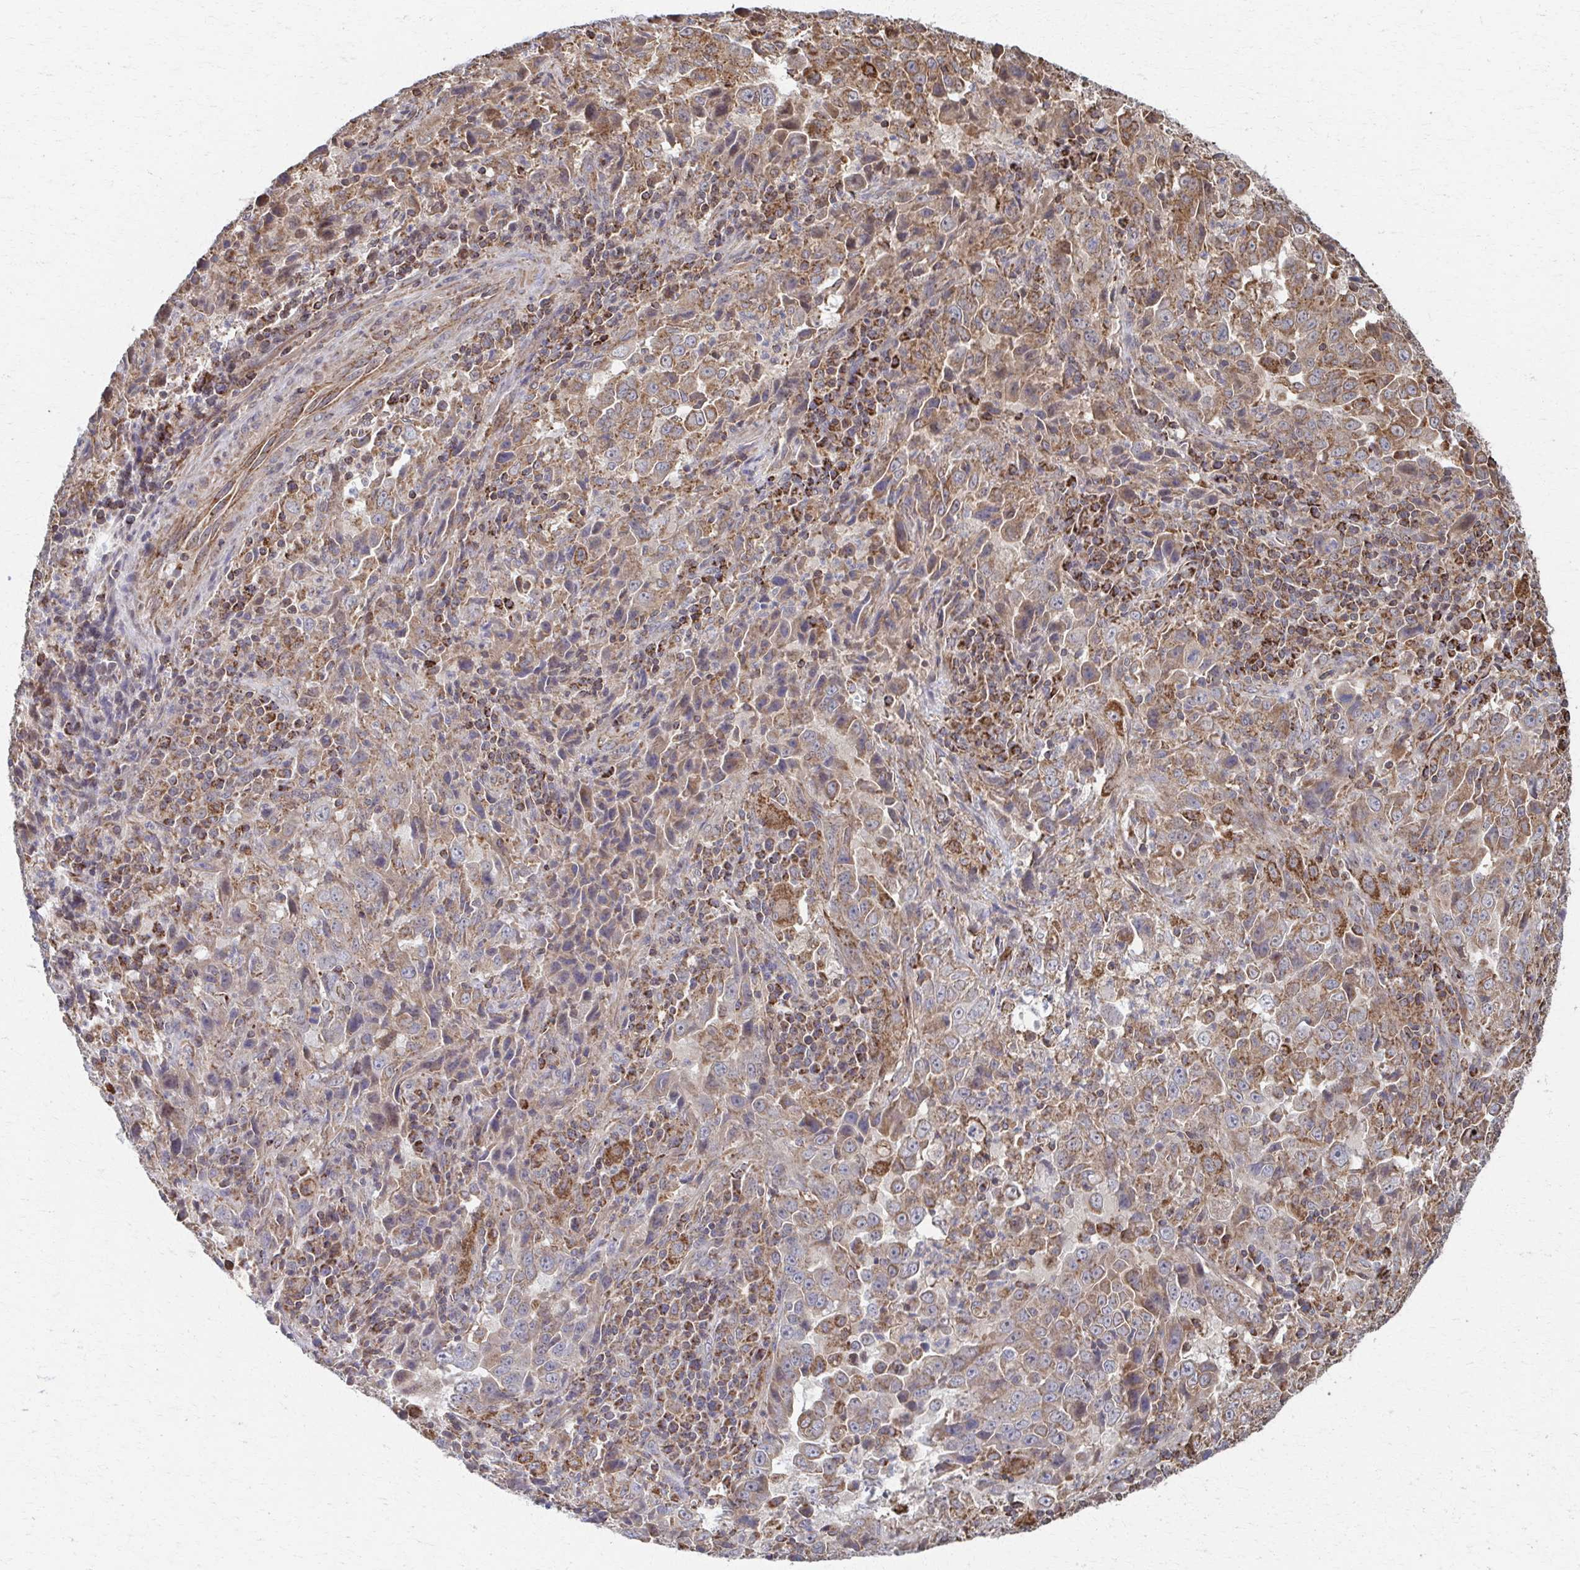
{"staining": {"intensity": "weak", "quantity": "25%-75%", "location": "cytoplasmic/membranous"}, "tissue": "lung cancer", "cell_type": "Tumor cells", "image_type": "cancer", "snomed": [{"axis": "morphology", "description": "Adenocarcinoma, NOS"}, {"axis": "topography", "description": "Lung"}], "caption": "This micrograph demonstrates lung adenocarcinoma stained with IHC to label a protein in brown. The cytoplasmic/membranous of tumor cells show weak positivity for the protein. Nuclei are counter-stained blue.", "gene": "KLHL34", "patient": {"sex": "male", "age": 67}}